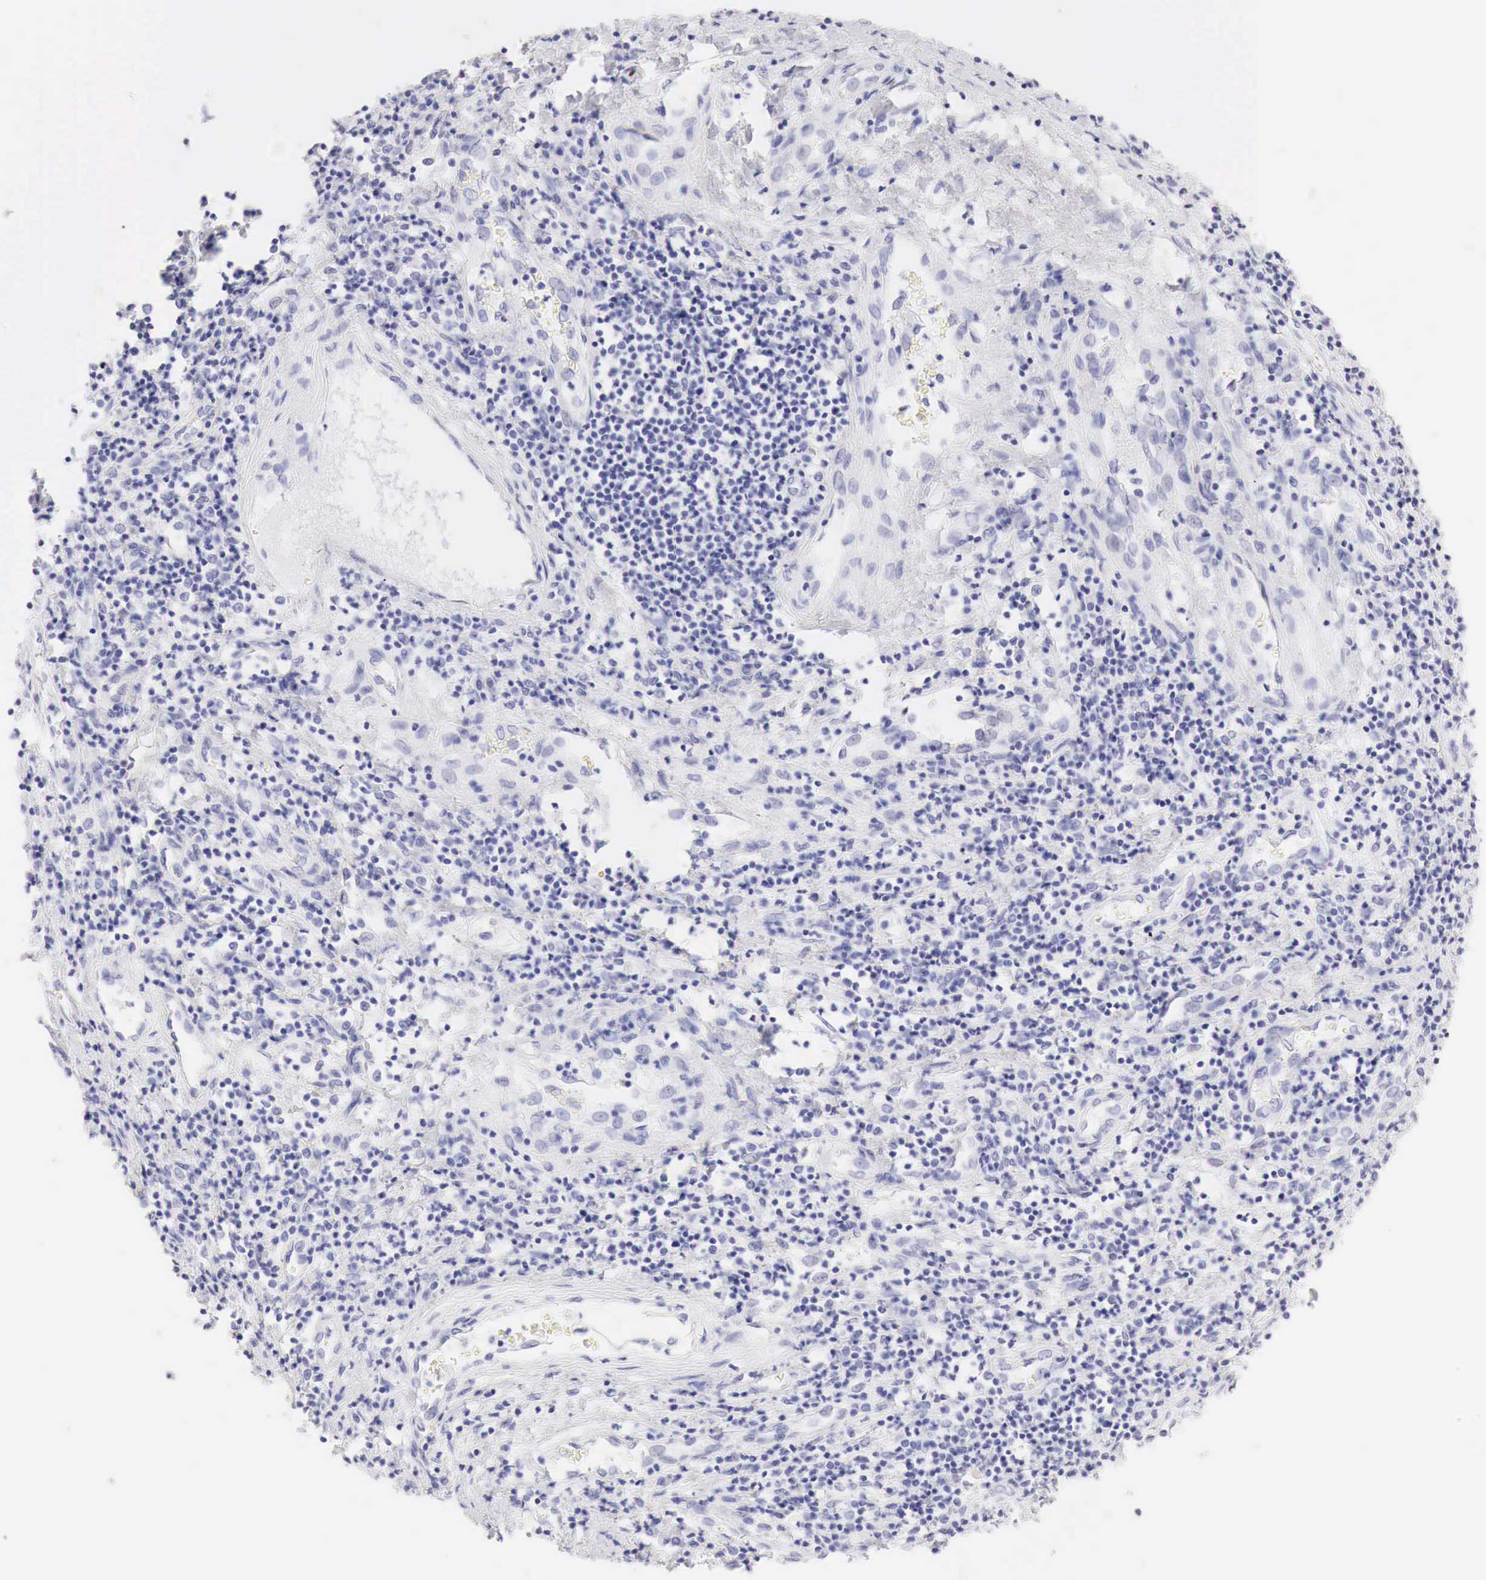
{"staining": {"intensity": "negative", "quantity": "none", "location": "none"}, "tissue": "liver cancer", "cell_type": "Tumor cells", "image_type": "cancer", "snomed": [{"axis": "morphology", "description": "Carcinoma, Hepatocellular, NOS"}, {"axis": "topography", "description": "Liver"}], "caption": "Liver hepatocellular carcinoma was stained to show a protein in brown. There is no significant expression in tumor cells.", "gene": "CDKN2A", "patient": {"sex": "male", "age": 24}}